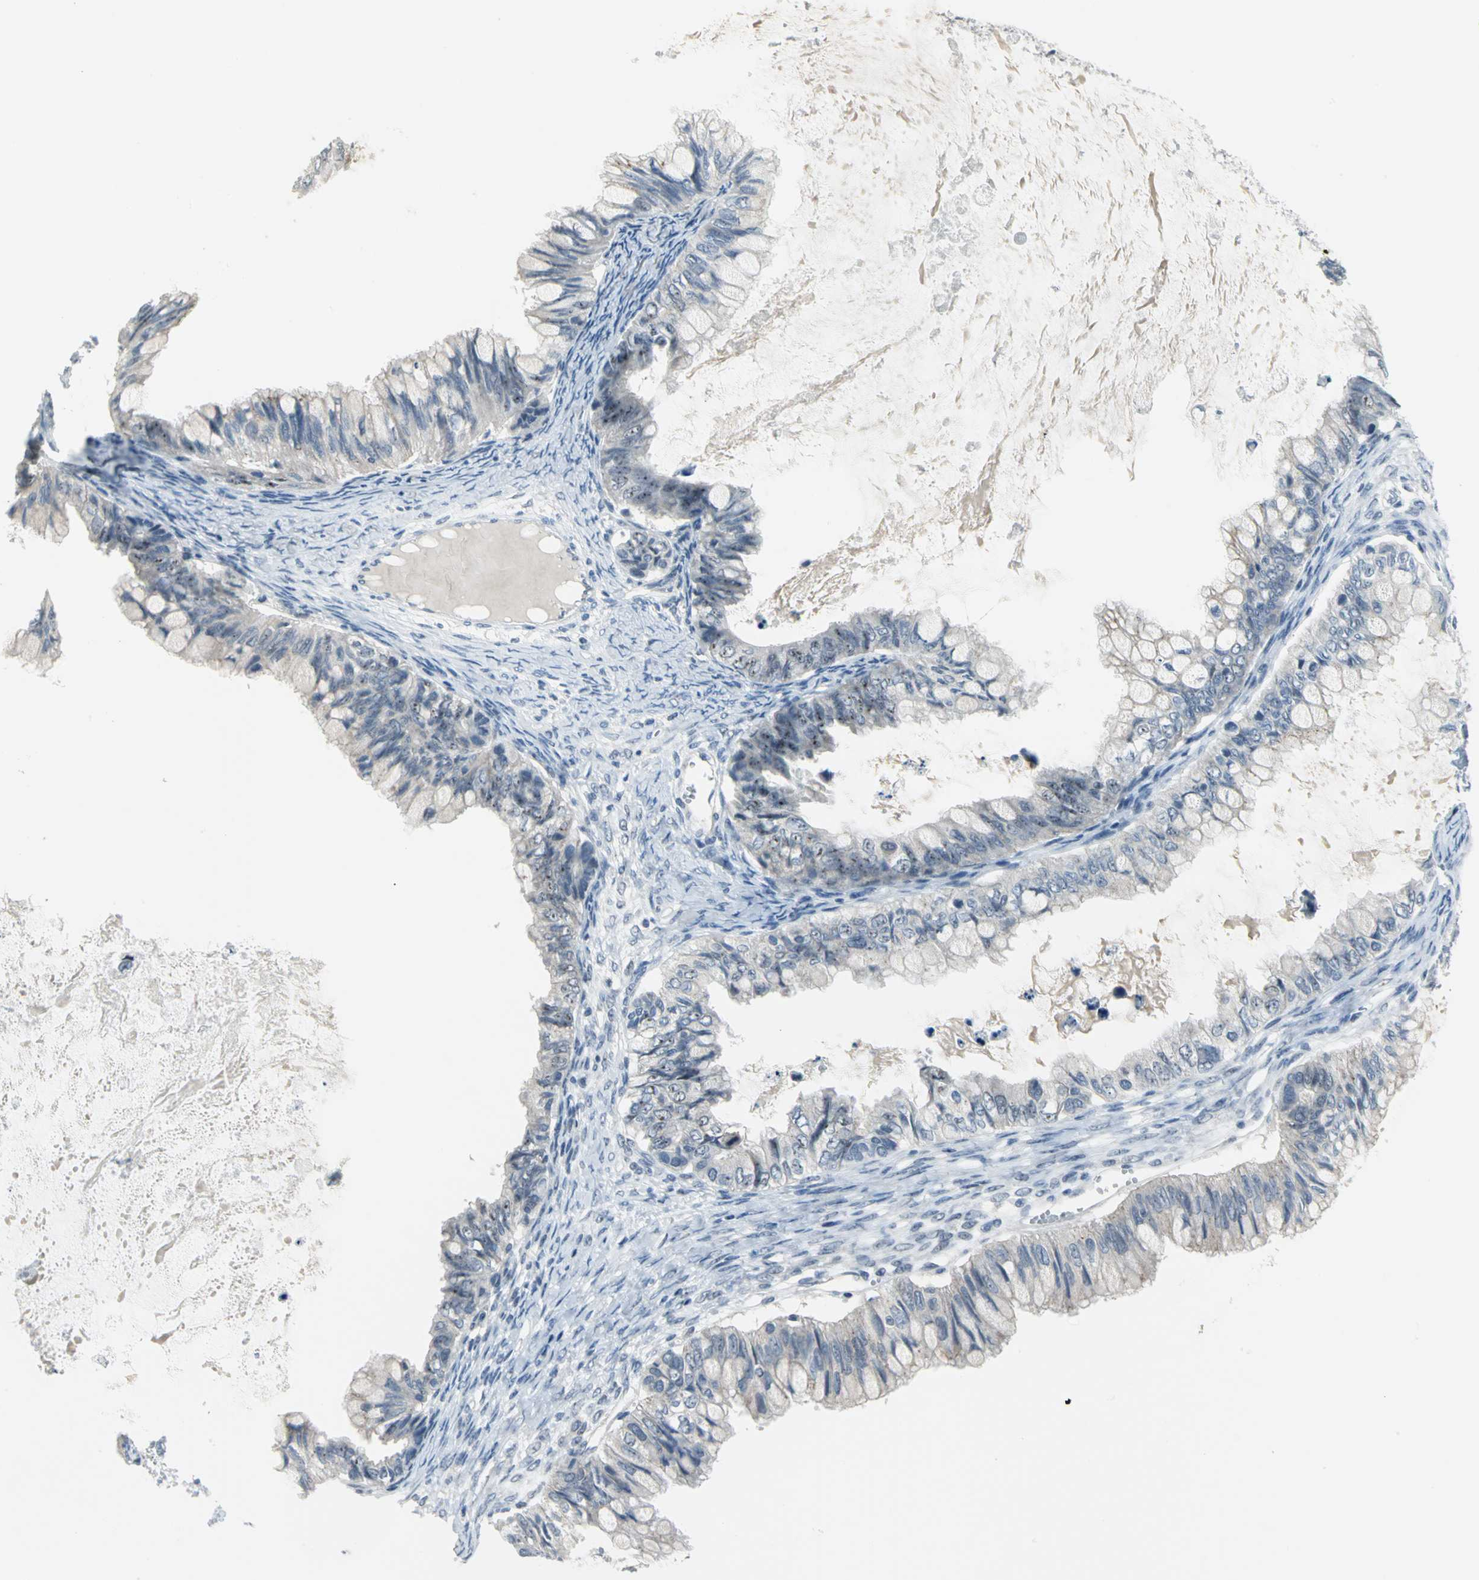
{"staining": {"intensity": "moderate", "quantity": ">75%", "location": "nuclear"}, "tissue": "ovarian cancer", "cell_type": "Tumor cells", "image_type": "cancer", "snomed": [{"axis": "morphology", "description": "Cystadenocarcinoma, mucinous, NOS"}, {"axis": "topography", "description": "Ovary"}], "caption": "High-magnification brightfield microscopy of ovarian mucinous cystadenocarcinoma stained with DAB (brown) and counterstained with hematoxylin (blue). tumor cells exhibit moderate nuclear expression is identified in about>75% of cells.", "gene": "MYBBP1A", "patient": {"sex": "female", "age": 80}}